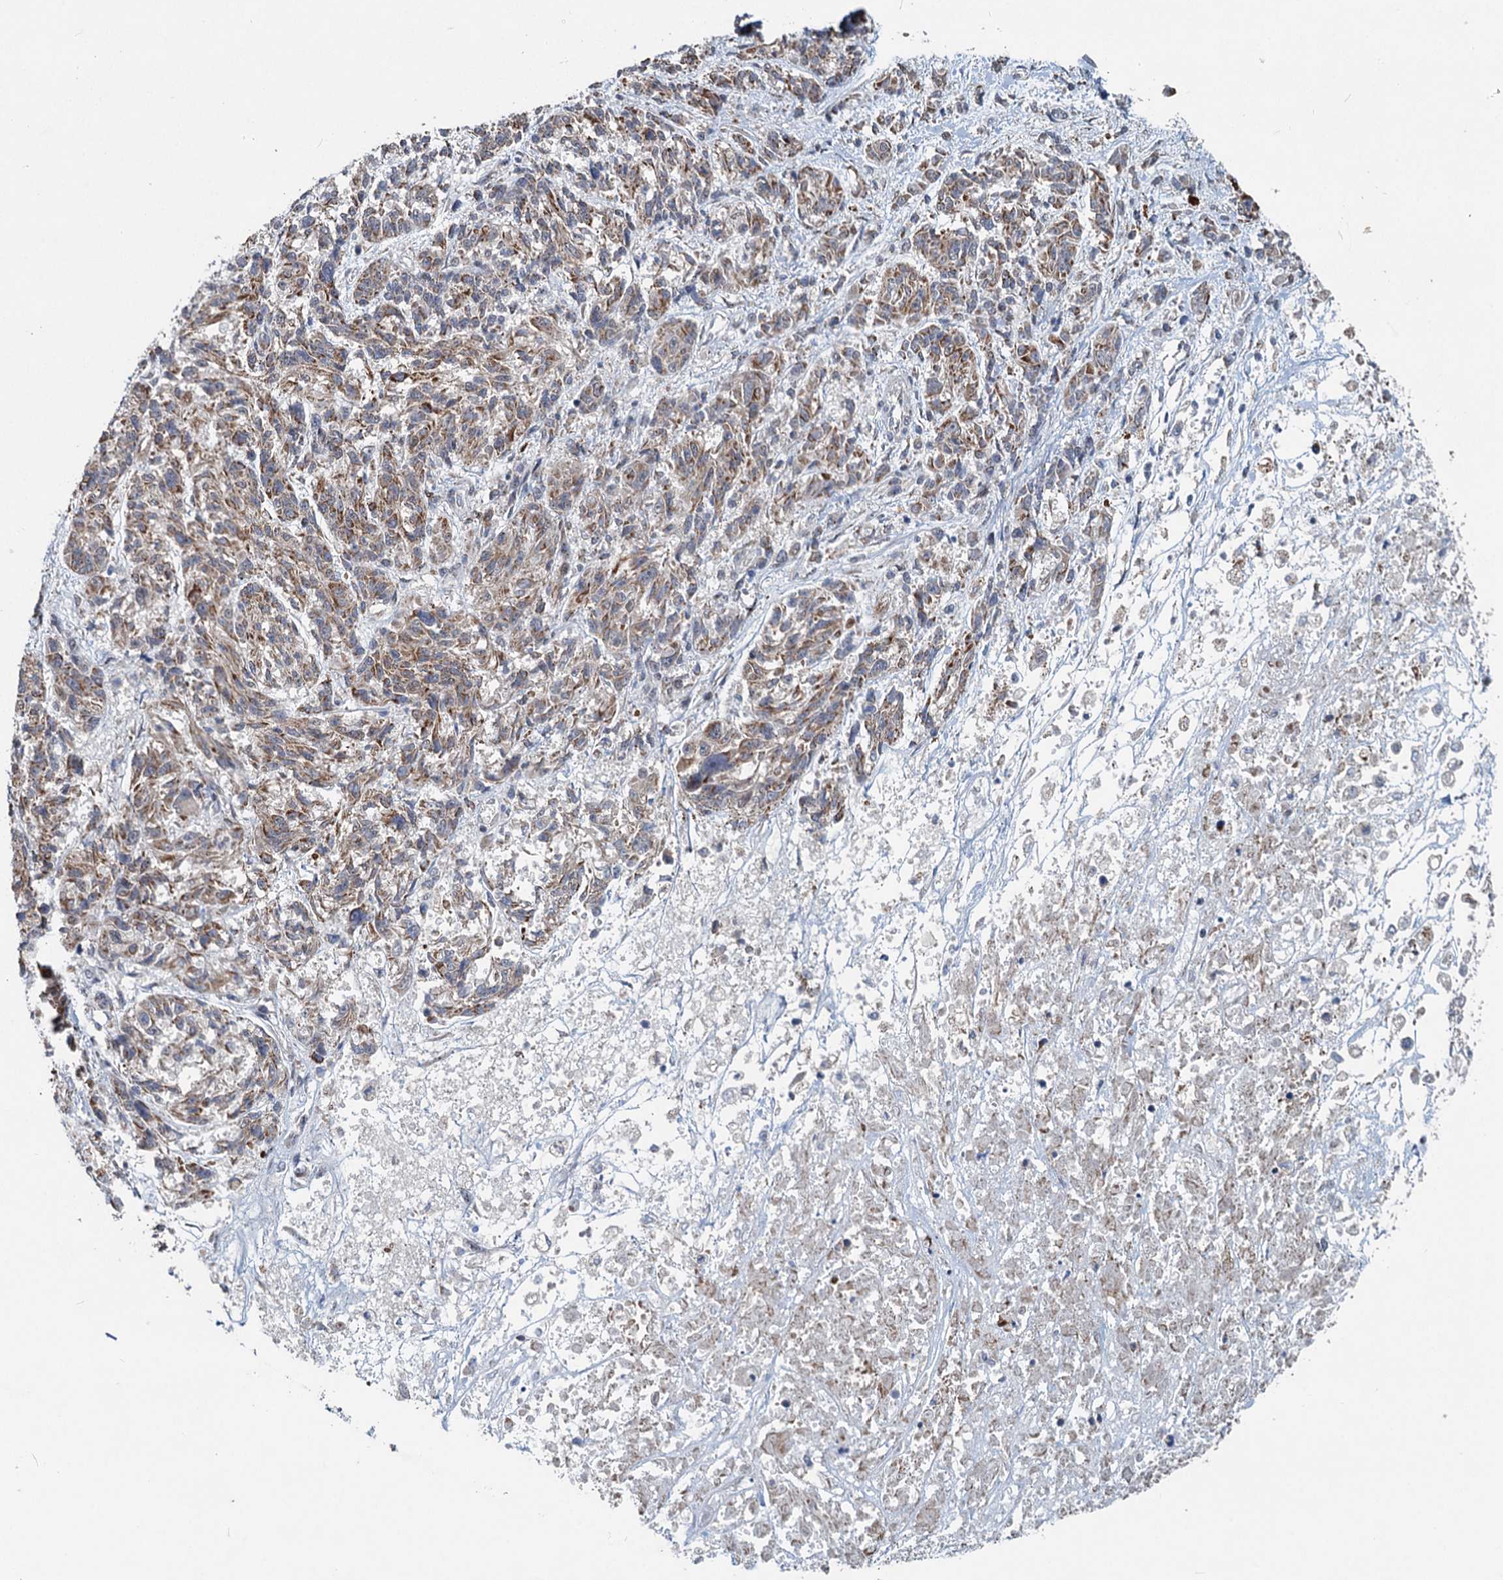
{"staining": {"intensity": "moderate", "quantity": "25%-75%", "location": "cytoplasmic/membranous"}, "tissue": "melanoma", "cell_type": "Tumor cells", "image_type": "cancer", "snomed": [{"axis": "morphology", "description": "Malignant melanoma, NOS"}, {"axis": "topography", "description": "Skin"}], "caption": "Immunohistochemical staining of melanoma demonstrates medium levels of moderate cytoplasmic/membranous staining in about 25%-75% of tumor cells. Using DAB (3,3'-diaminobenzidine) (brown) and hematoxylin (blue) stains, captured at high magnification using brightfield microscopy.", "gene": "RITA1", "patient": {"sex": "male", "age": 53}}